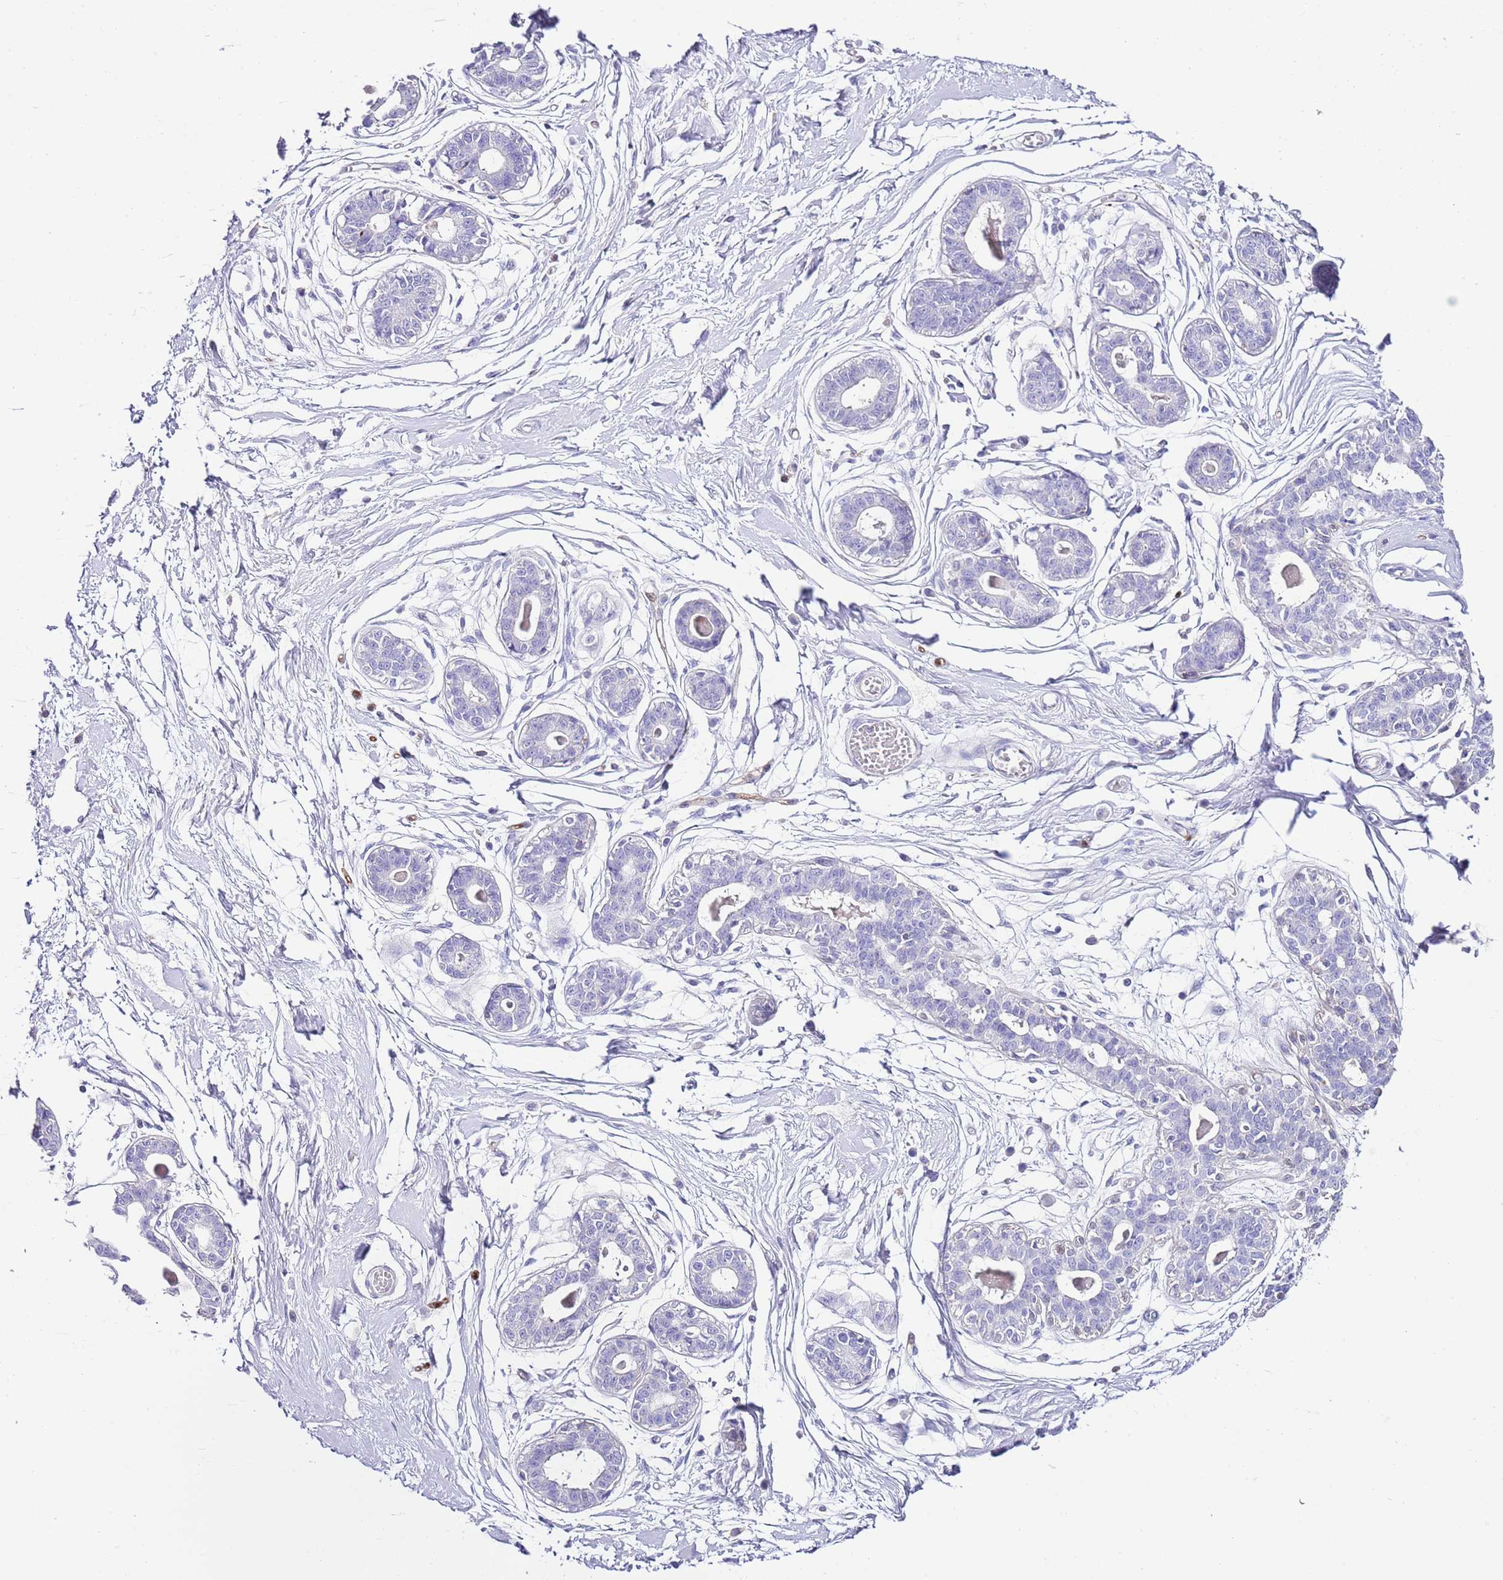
{"staining": {"intensity": "negative", "quantity": "none", "location": "none"}, "tissue": "breast", "cell_type": "Adipocytes", "image_type": "normal", "snomed": [{"axis": "morphology", "description": "Normal tissue, NOS"}, {"axis": "topography", "description": "Breast"}], "caption": "This is a image of immunohistochemistry (IHC) staining of benign breast, which shows no positivity in adipocytes.", "gene": "ALDH3A1", "patient": {"sex": "female", "age": 45}}